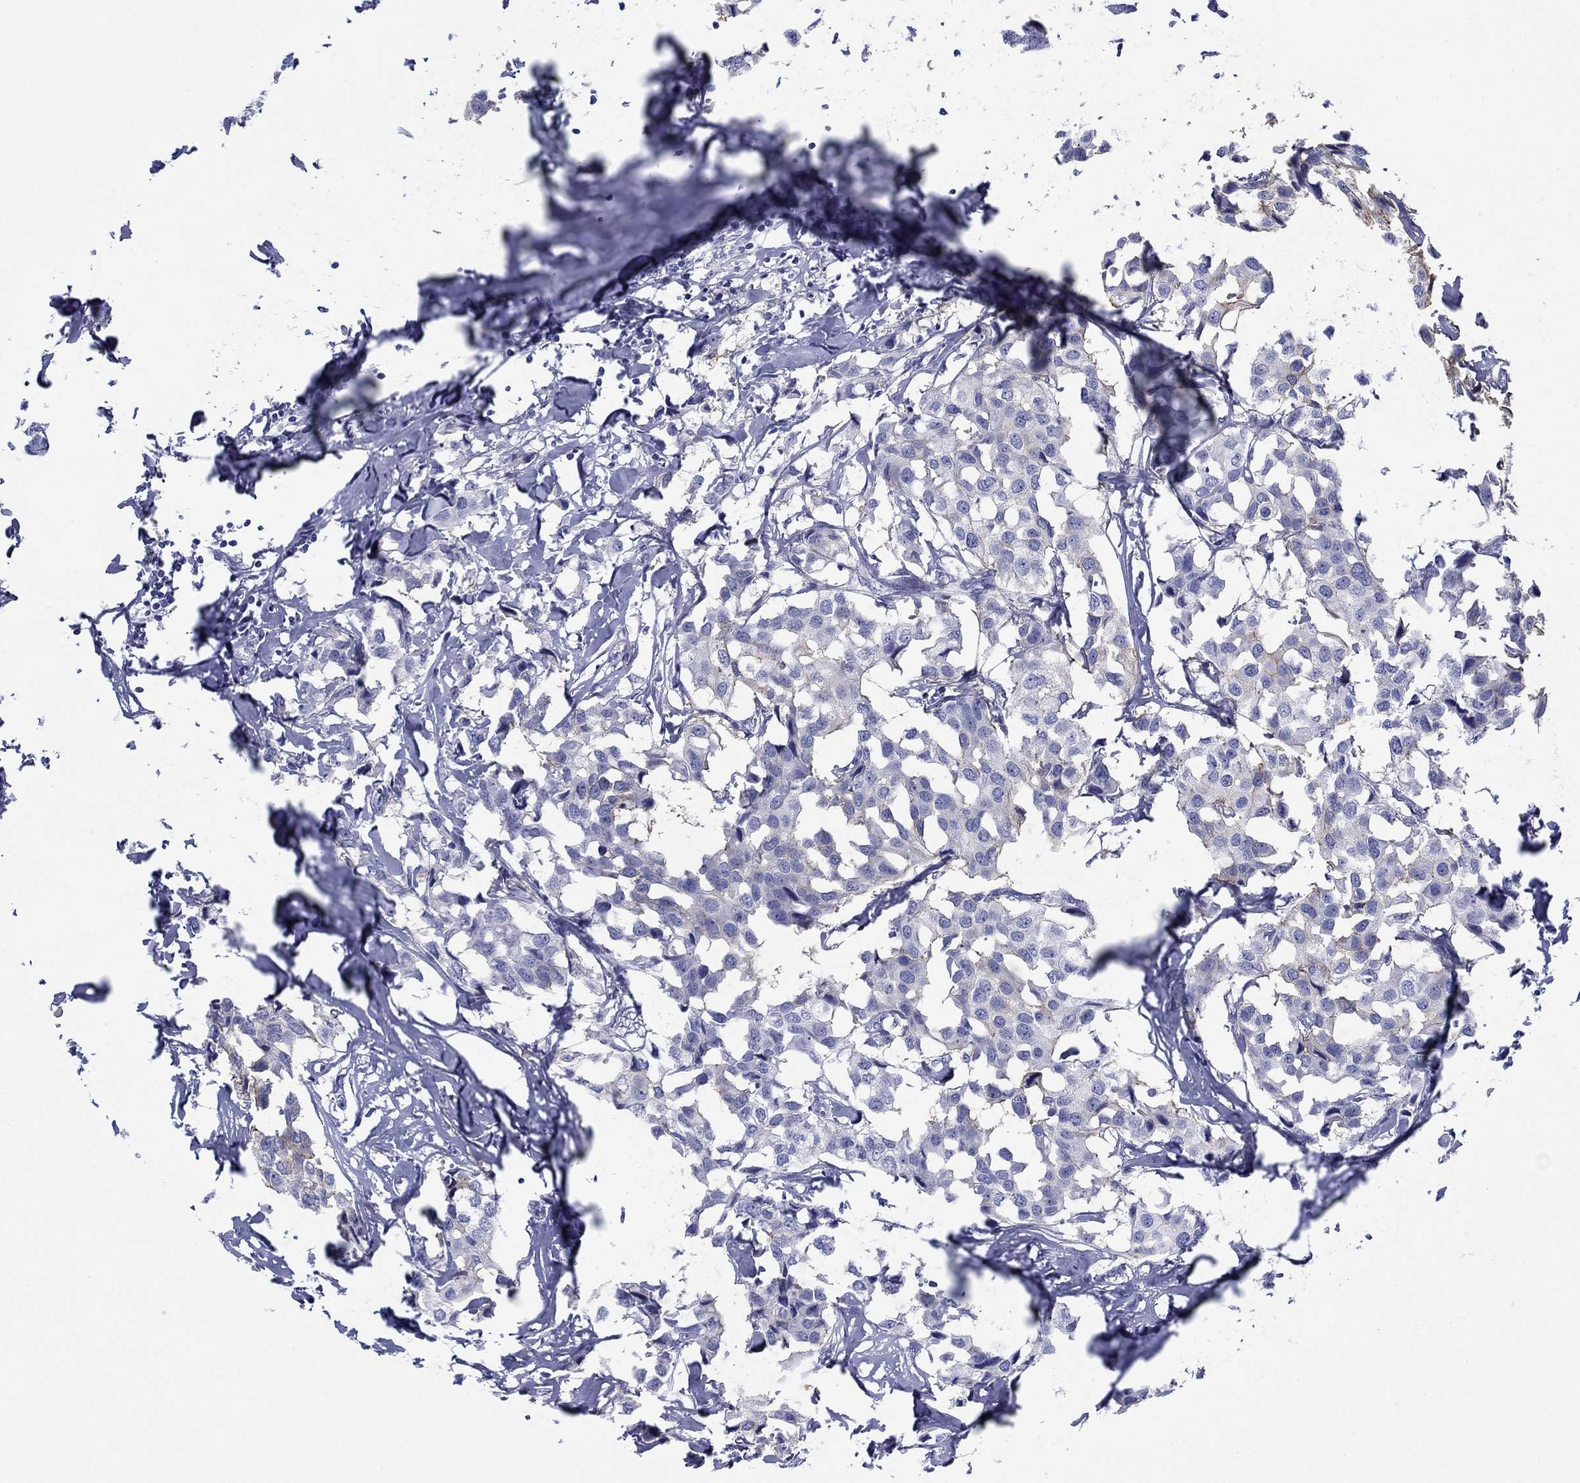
{"staining": {"intensity": "moderate", "quantity": "<25%", "location": "cytoplasmic/membranous"}, "tissue": "breast cancer", "cell_type": "Tumor cells", "image_type": "cancer", "snomed": [{"axis": "morphology", "description": "Duct carcinoma"}, {"axis": "topography", "description": "Breast"}], "caption": "Protein staining of intraductal carcinoma (breast) tissue displays moderate cytoplasmic/membranous expression in about <25% of tumor cells.", "gene": "ATP1B1", "patient": {"sex": "female", "age": 80}}